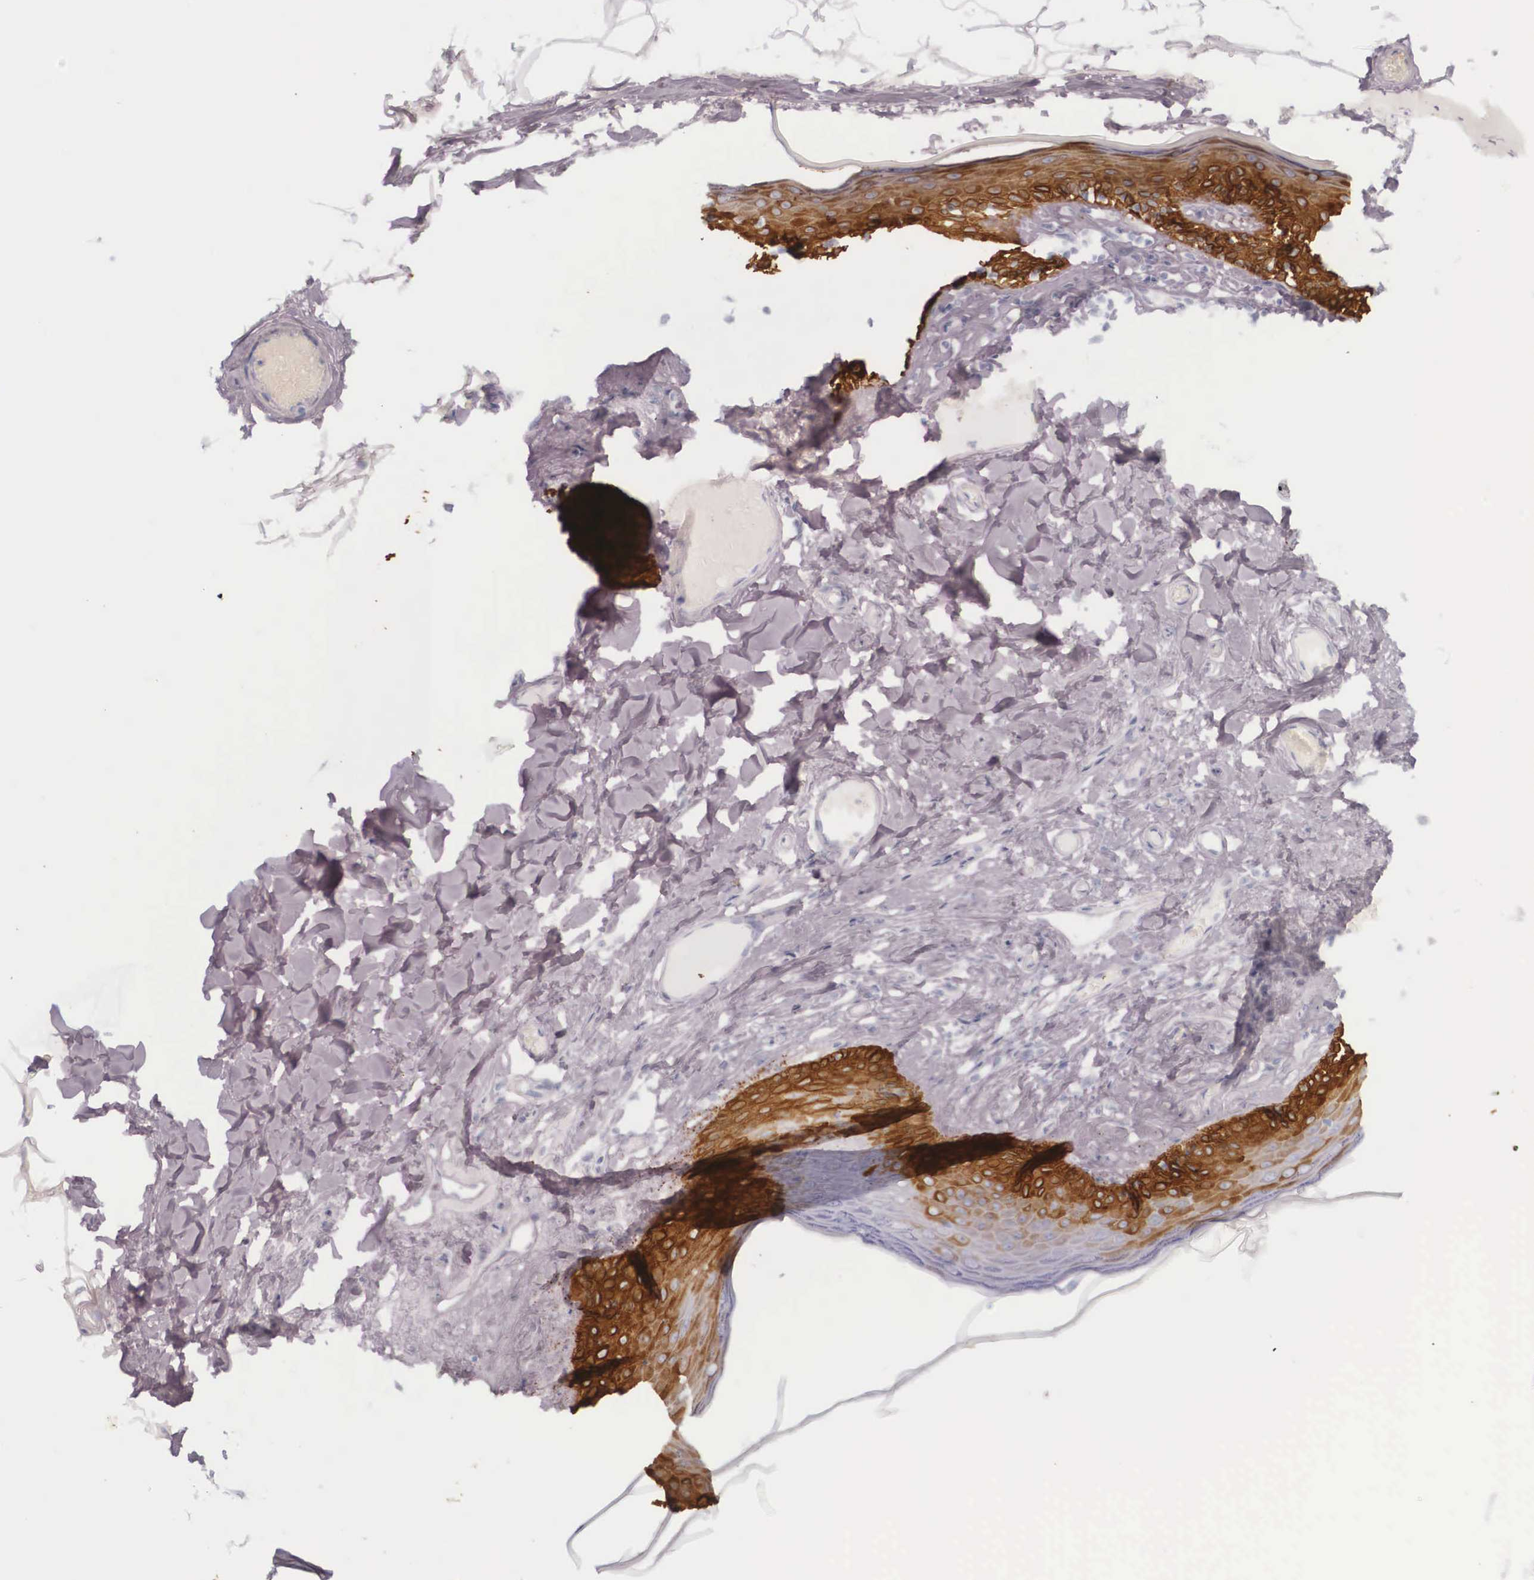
{"staining": {"intensity": "strong", "quantity": ">75%", "location": "cytoplasmic/membranous"}, "tissue": "skin", "cell_type": "Epidermal cells", "image_type": "normal", "snomed": [{"axis": "morphology", "description": "Normal tissue, NOS"}, {"axis": "topography", "description": "Vascular tissue"}, {"axis": "topography", "description": "Vulva"}, {"axis": "topography", "description": "Peripheral nerve tissue"}], "caption": "Brown immunohistochemical staining in unremarkable skin shows strong cytoplasmic/membranous staining in about >75% of epidermal cells. (DAB (3,3'-diaminobenzidine) = brown stain, brightfield microscopy at high magnification).", "gene": "KRT14", "patient": {"sex": "female", "age": 86}}